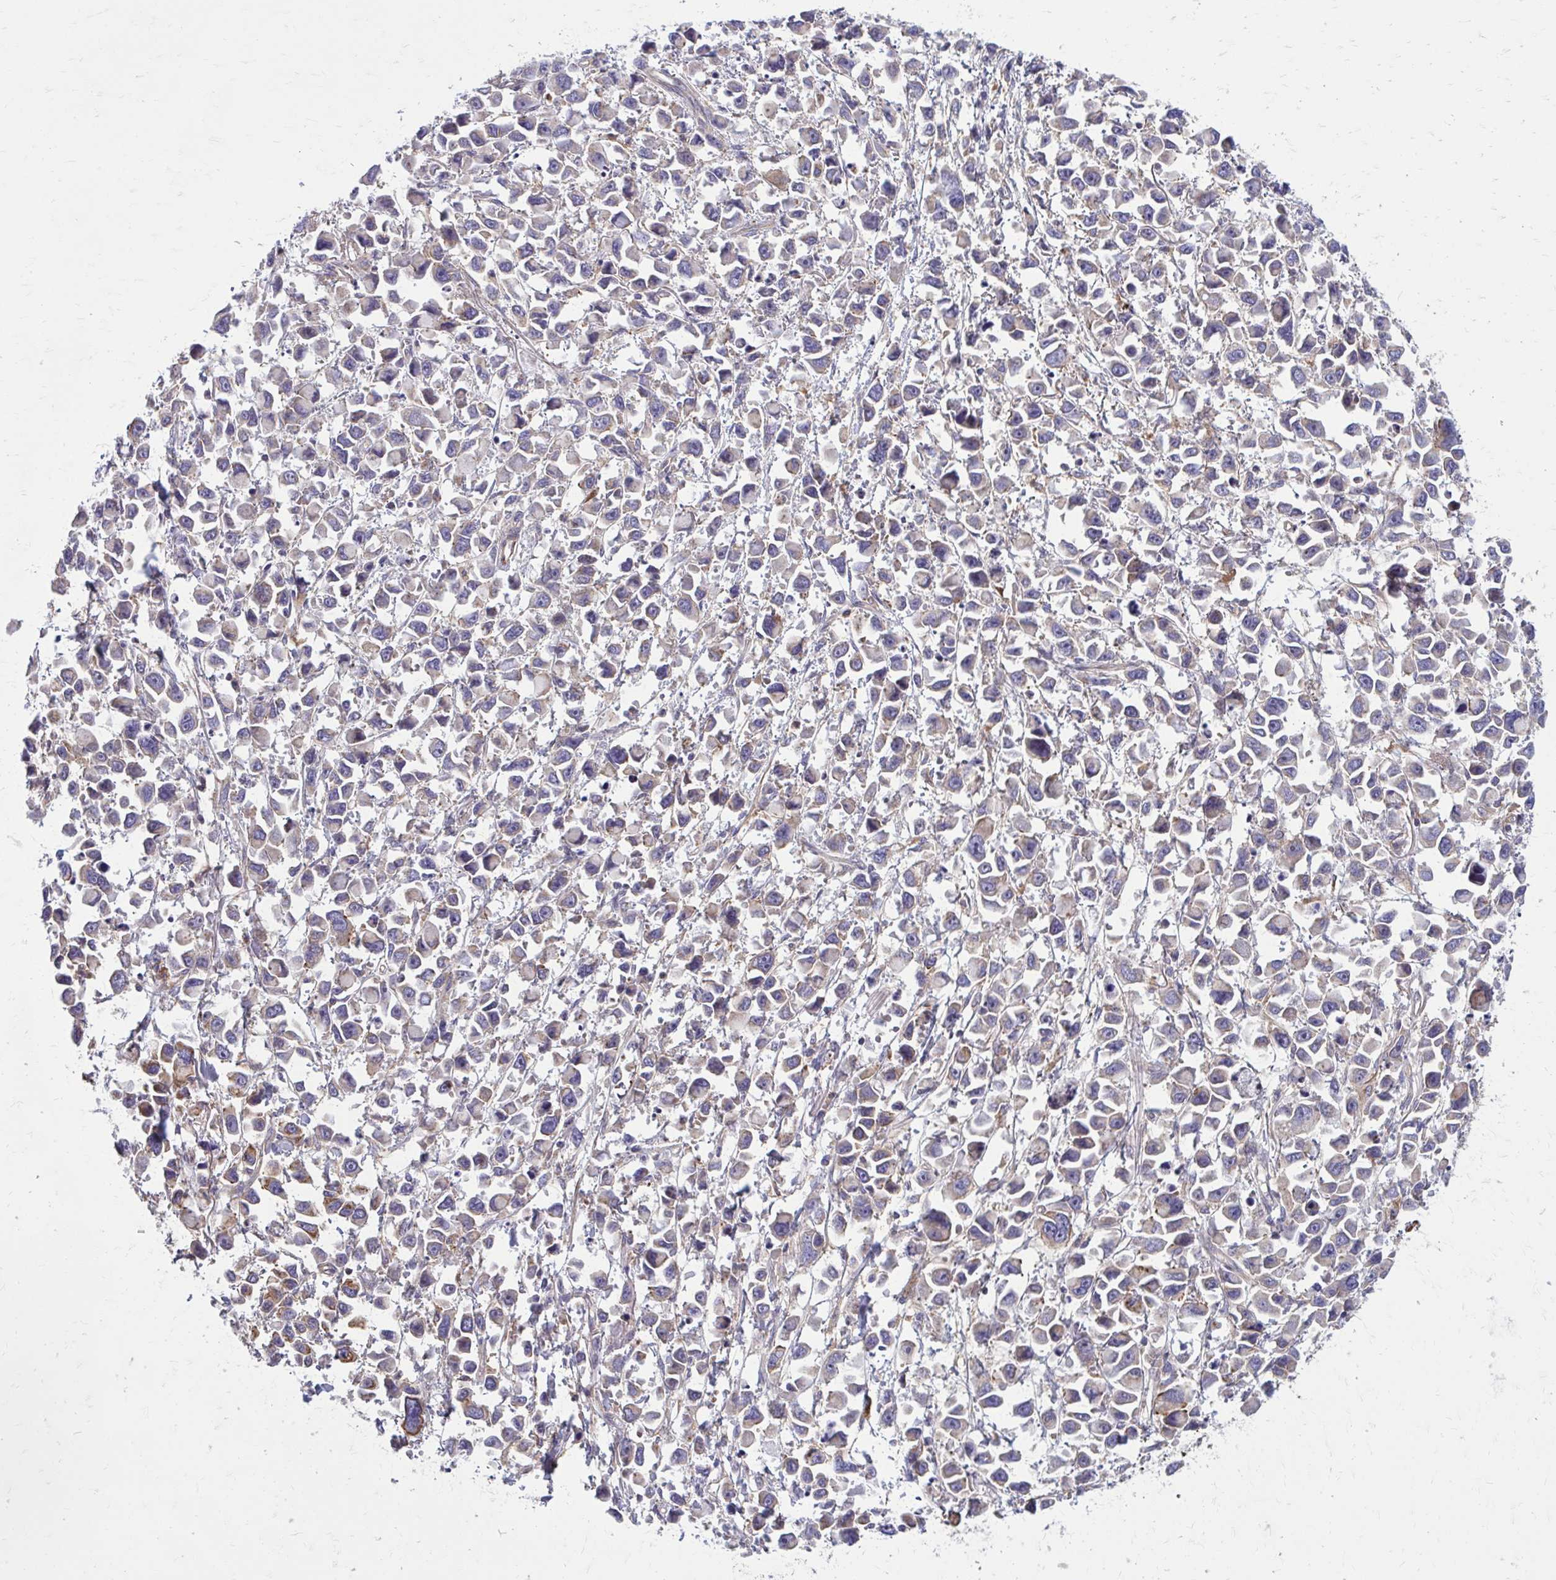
{"staining": {"intensity": "moderate", "quantity": "<25%", "location": "cytoplasmic/membranous"}, "tissue": "stomach cancer", "cell_type": "Tumor cells", "image_type": "cancer", "snomed": [{"axis": "morphology", "description": "Adenocarcinoma, NOS"}, {"axis": "topography", "description": "Stomach"}], "caption": "High-magnification brightfield microscopy of adenocarcinoma (stomach) stained with DAB (brown) and counterstained with hematoxylin (blue). tumor cells exhibit moderate cytoplasmic/membranous positivity is present in about<25% of cells. (IHC, brightfield microscopy, high magnification).", "gene": "FAP", "patient": {"sex": "female", "age": 81}}